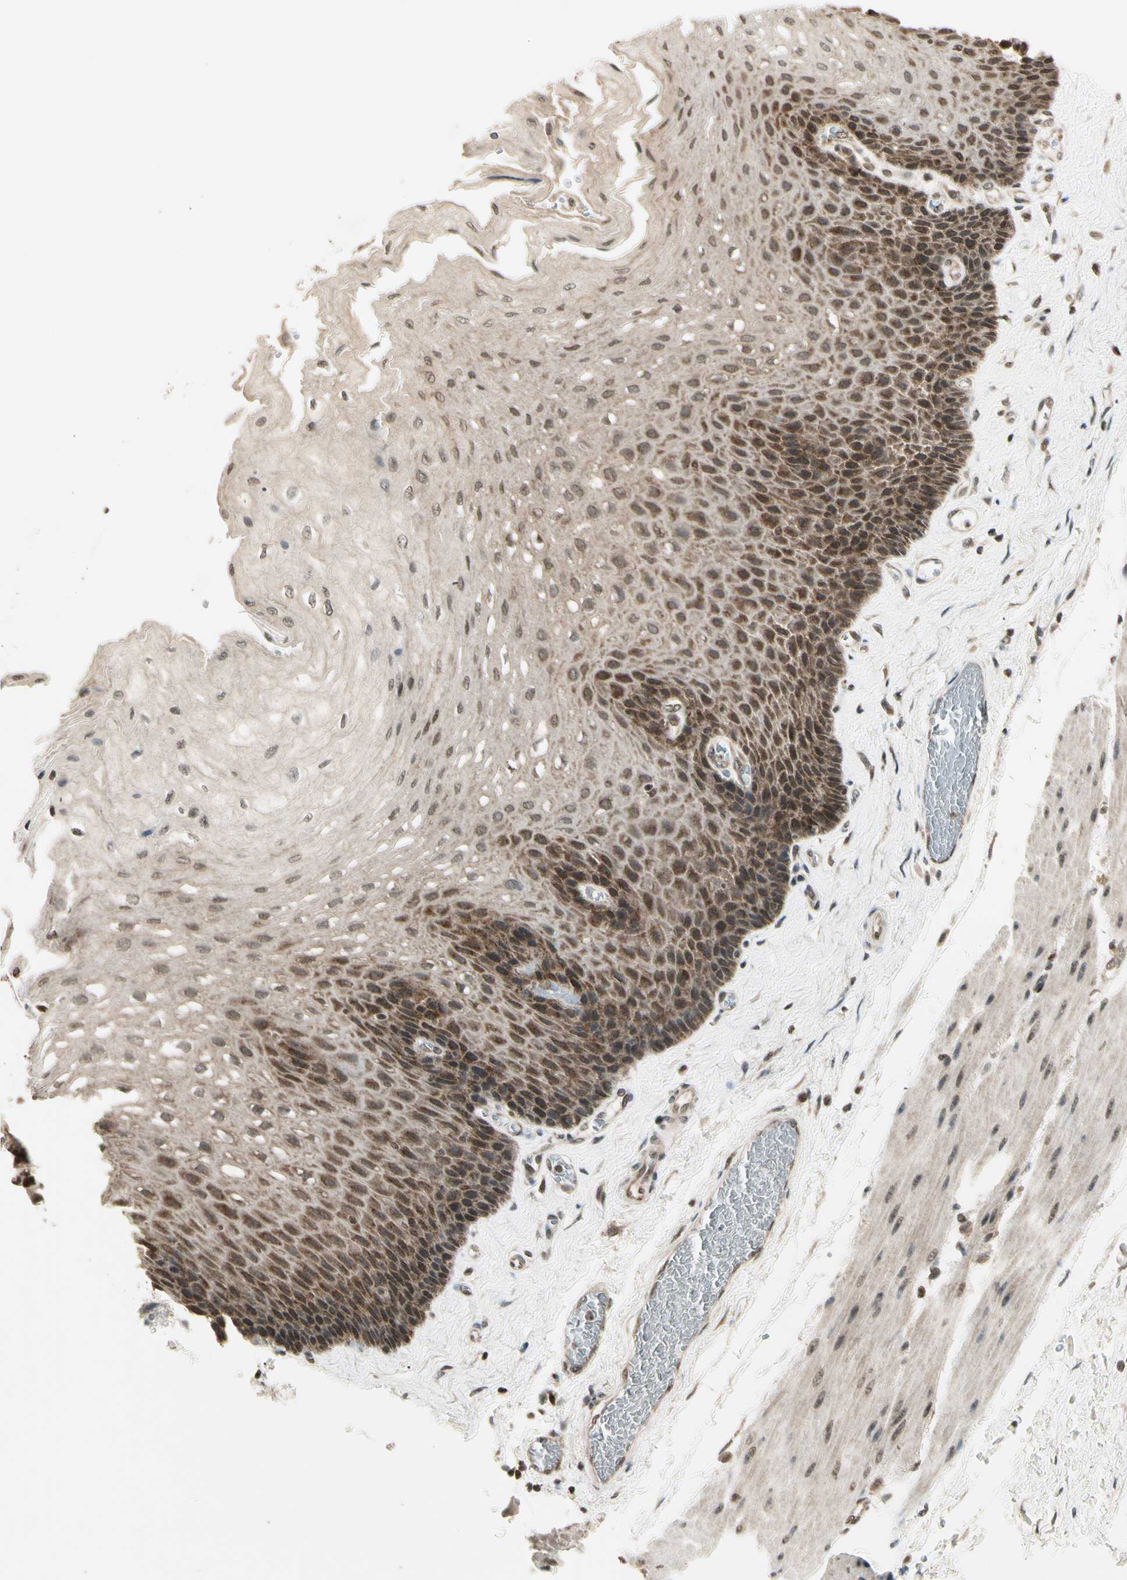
{"staining": {"intensity": "moderate", "quantity": "25%-75%", "location": "cytoplasmic/membranous,nuclear"}, "tissue": "esophagus", "cell_type": "Squamous epithelial cells", "image_type": "normal", "snomed": [{"axis": "morphology", "description": "Normal tissue, NOS"}, {"axis": "topography", "description": "Esophagus"}], "caption": "Brown immunohistochemical staining in benign esophagus displays moderate cytoplasmic/membranous,nuclear positivity in about 25%-75% of squamous epithelial cells.", "gene": "SMN2", "patient": {"sex": "female", "age": 72}}